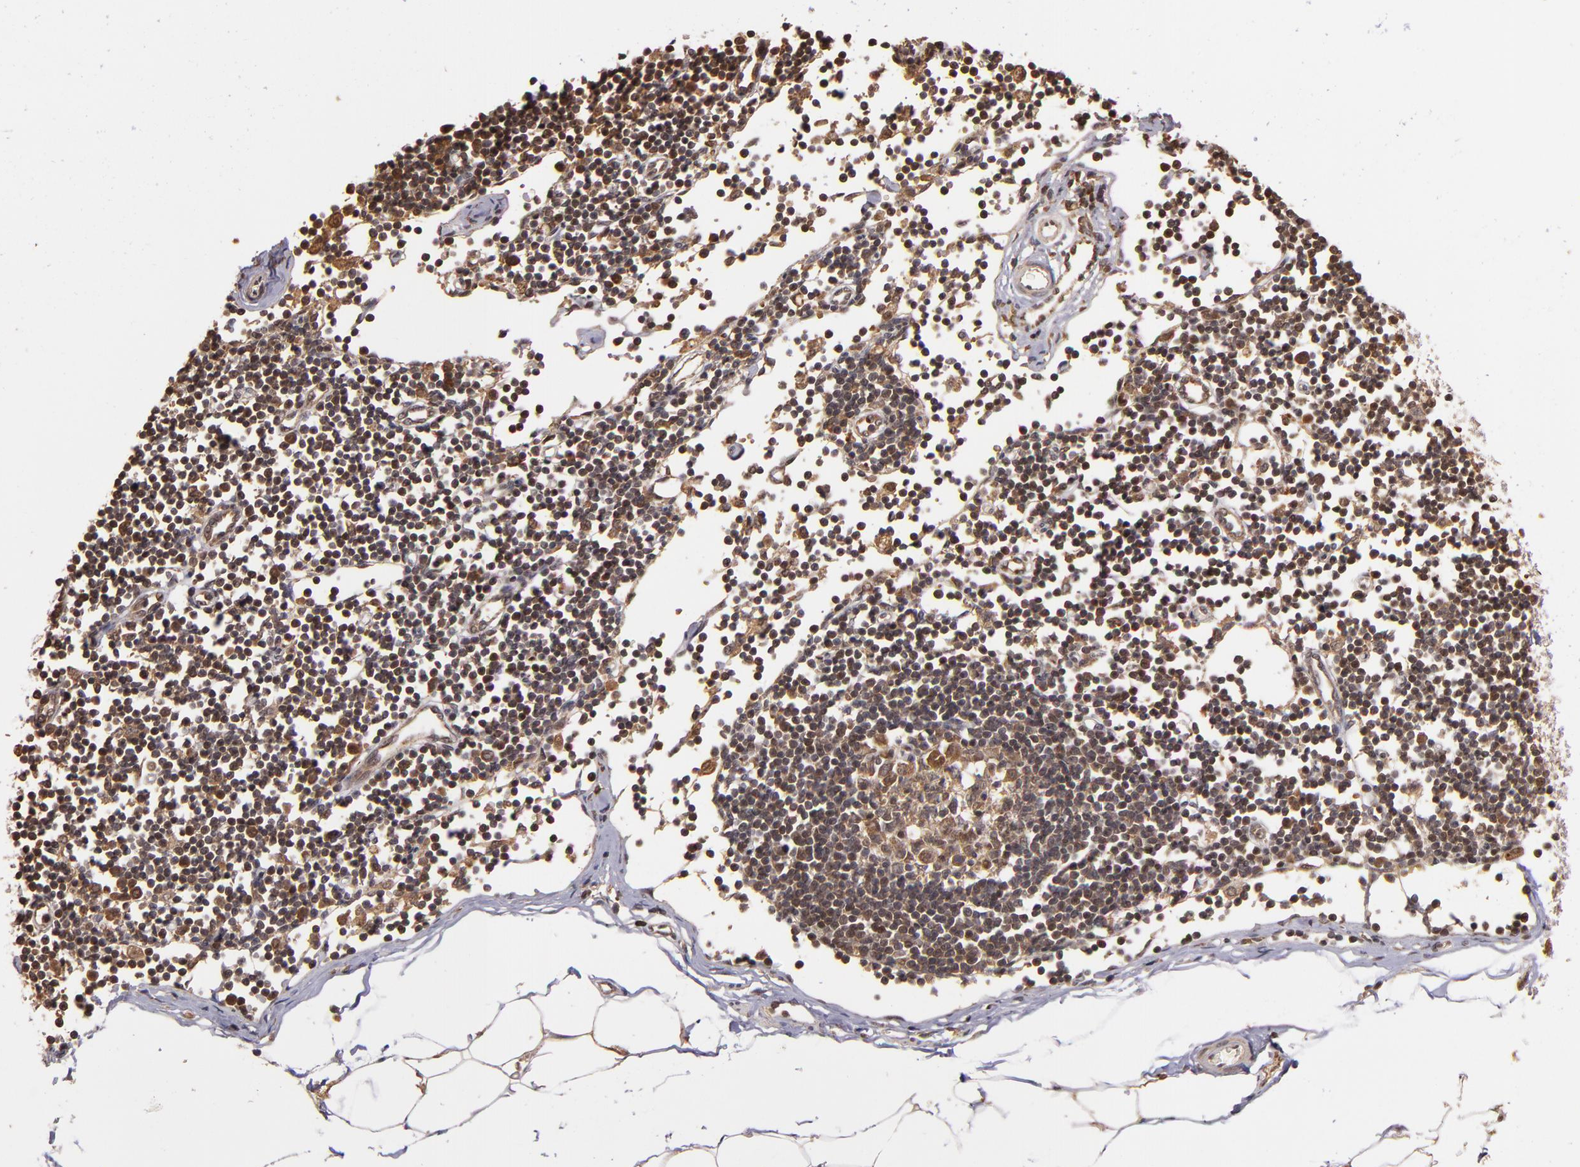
{"staining": {"intensity": "weak", "quantity": ">75%", "location": "cytoplasmic/membranous"}, "tissue": "adipose tissue", "cell_type": "Adipocytes", "image_type": "normal", "snomed": [{"axis": "morphology", "description": "Normal tissue, NOS"}, {"axis": "morphology", "description": "Adenocarcinoma, NOS"}, {"axis": "topography", "description": "Colon"}, {"axis": "topography", "description": "Peripheral nerve tissue"}], "caption": "Immunohistochemical staining of normal human adipose tissue displays weak cytoplasmic/membranous protein expression in approximately >75% of adipocytes.", "gene": "RIOK3", "patient": {"sex": "male", "age": 14}}